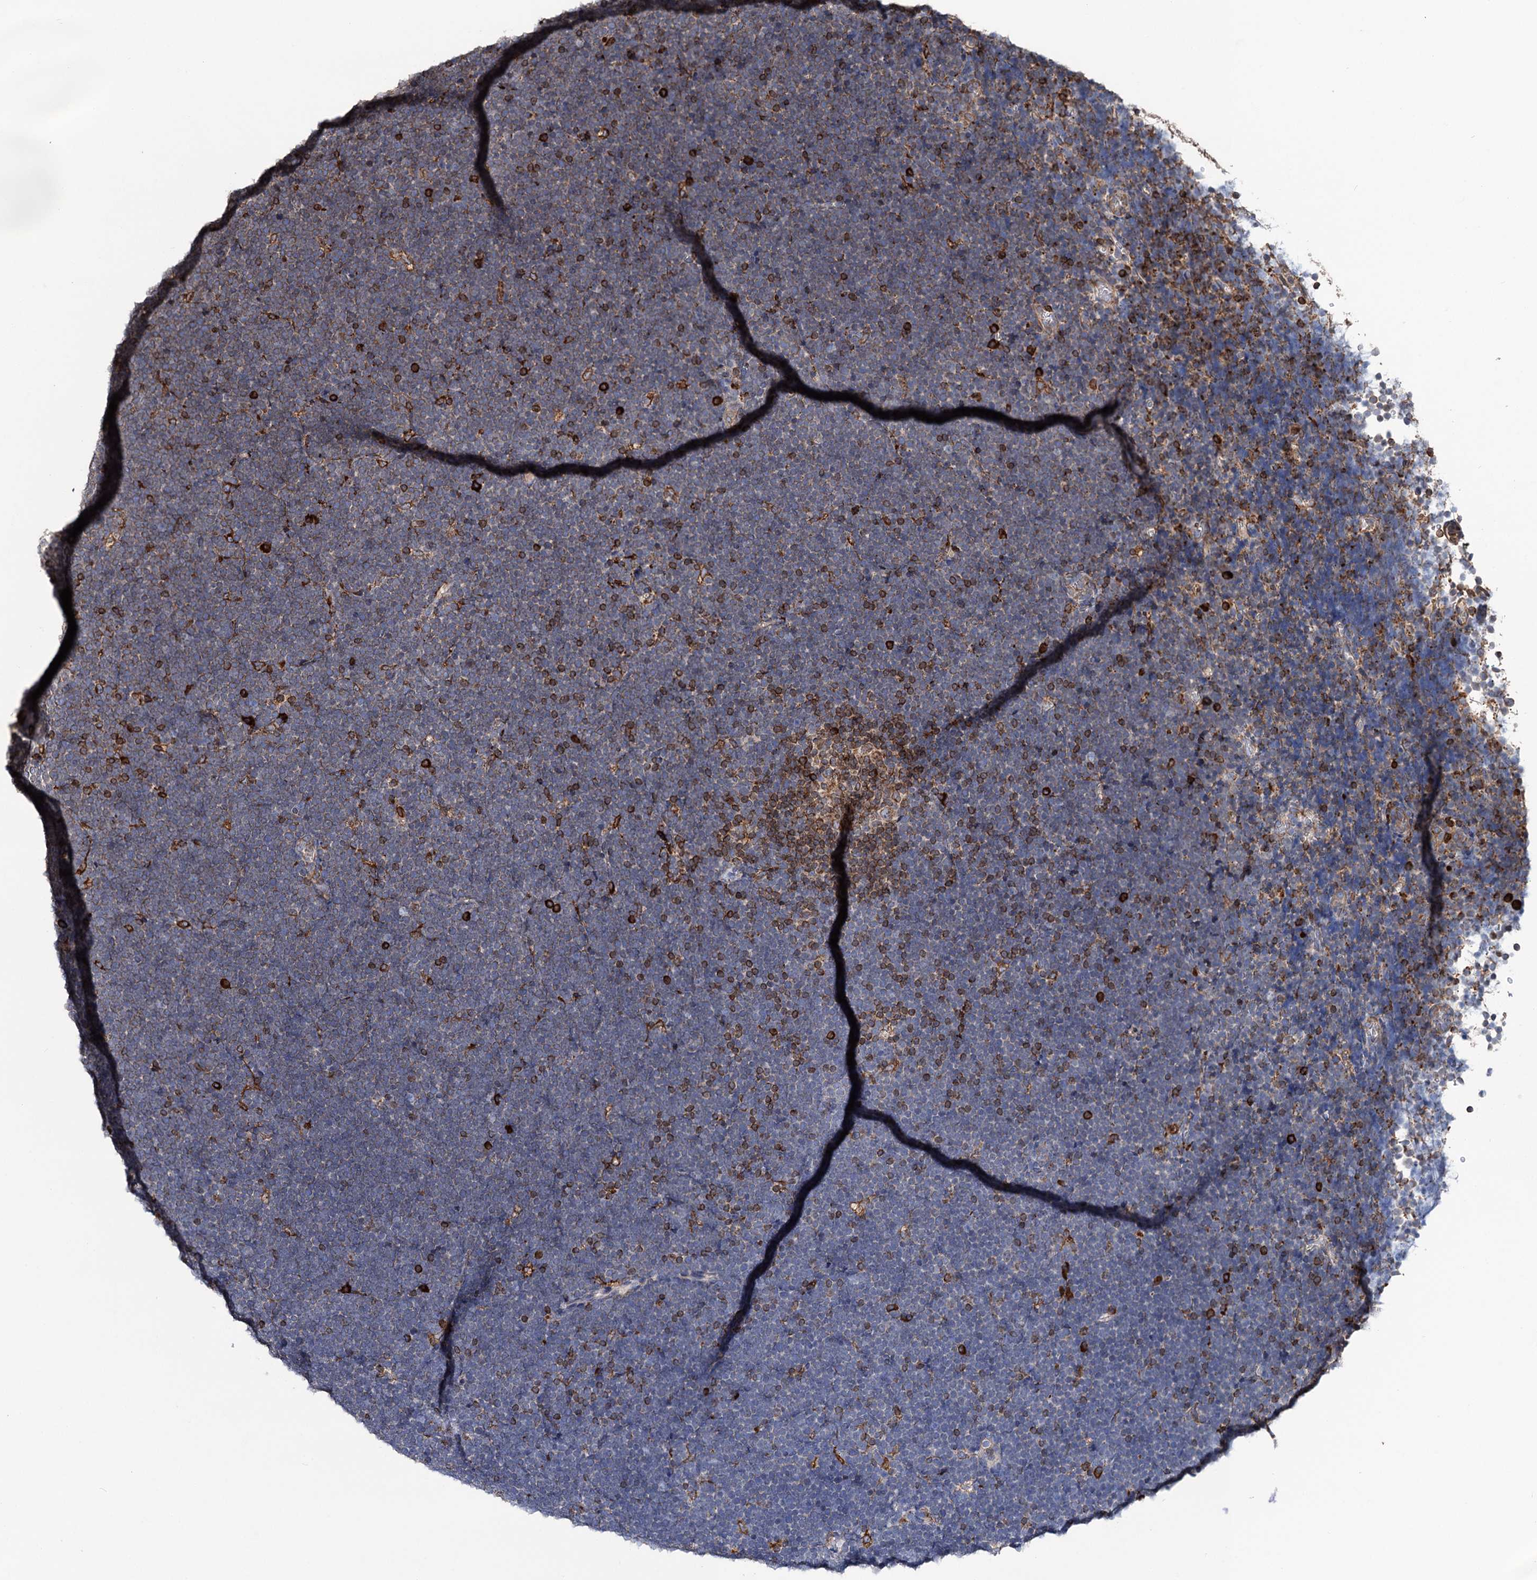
{"staining": {"intensity": "strong", "quantity": "25%-75%", "location": "cytoplasmic/membranous"}, "tissue": "lymphoma", "cell_type": "Tumor cells", "image_type": "cancer", "snomed": [{"axis": "morphology", "description": "Malignant lymphoma, non-Hodgkin's type, High grade"}, {"axis": "topography", "description": "Lymph node"}], "caption": "Protein expression analysis of lymphoma demonstrates strong cytoplasmic/membranous staining in about 25%-75% of tumor cells.", "gene": "ERP29", "patient": {"sex": "male", "age": 13}}